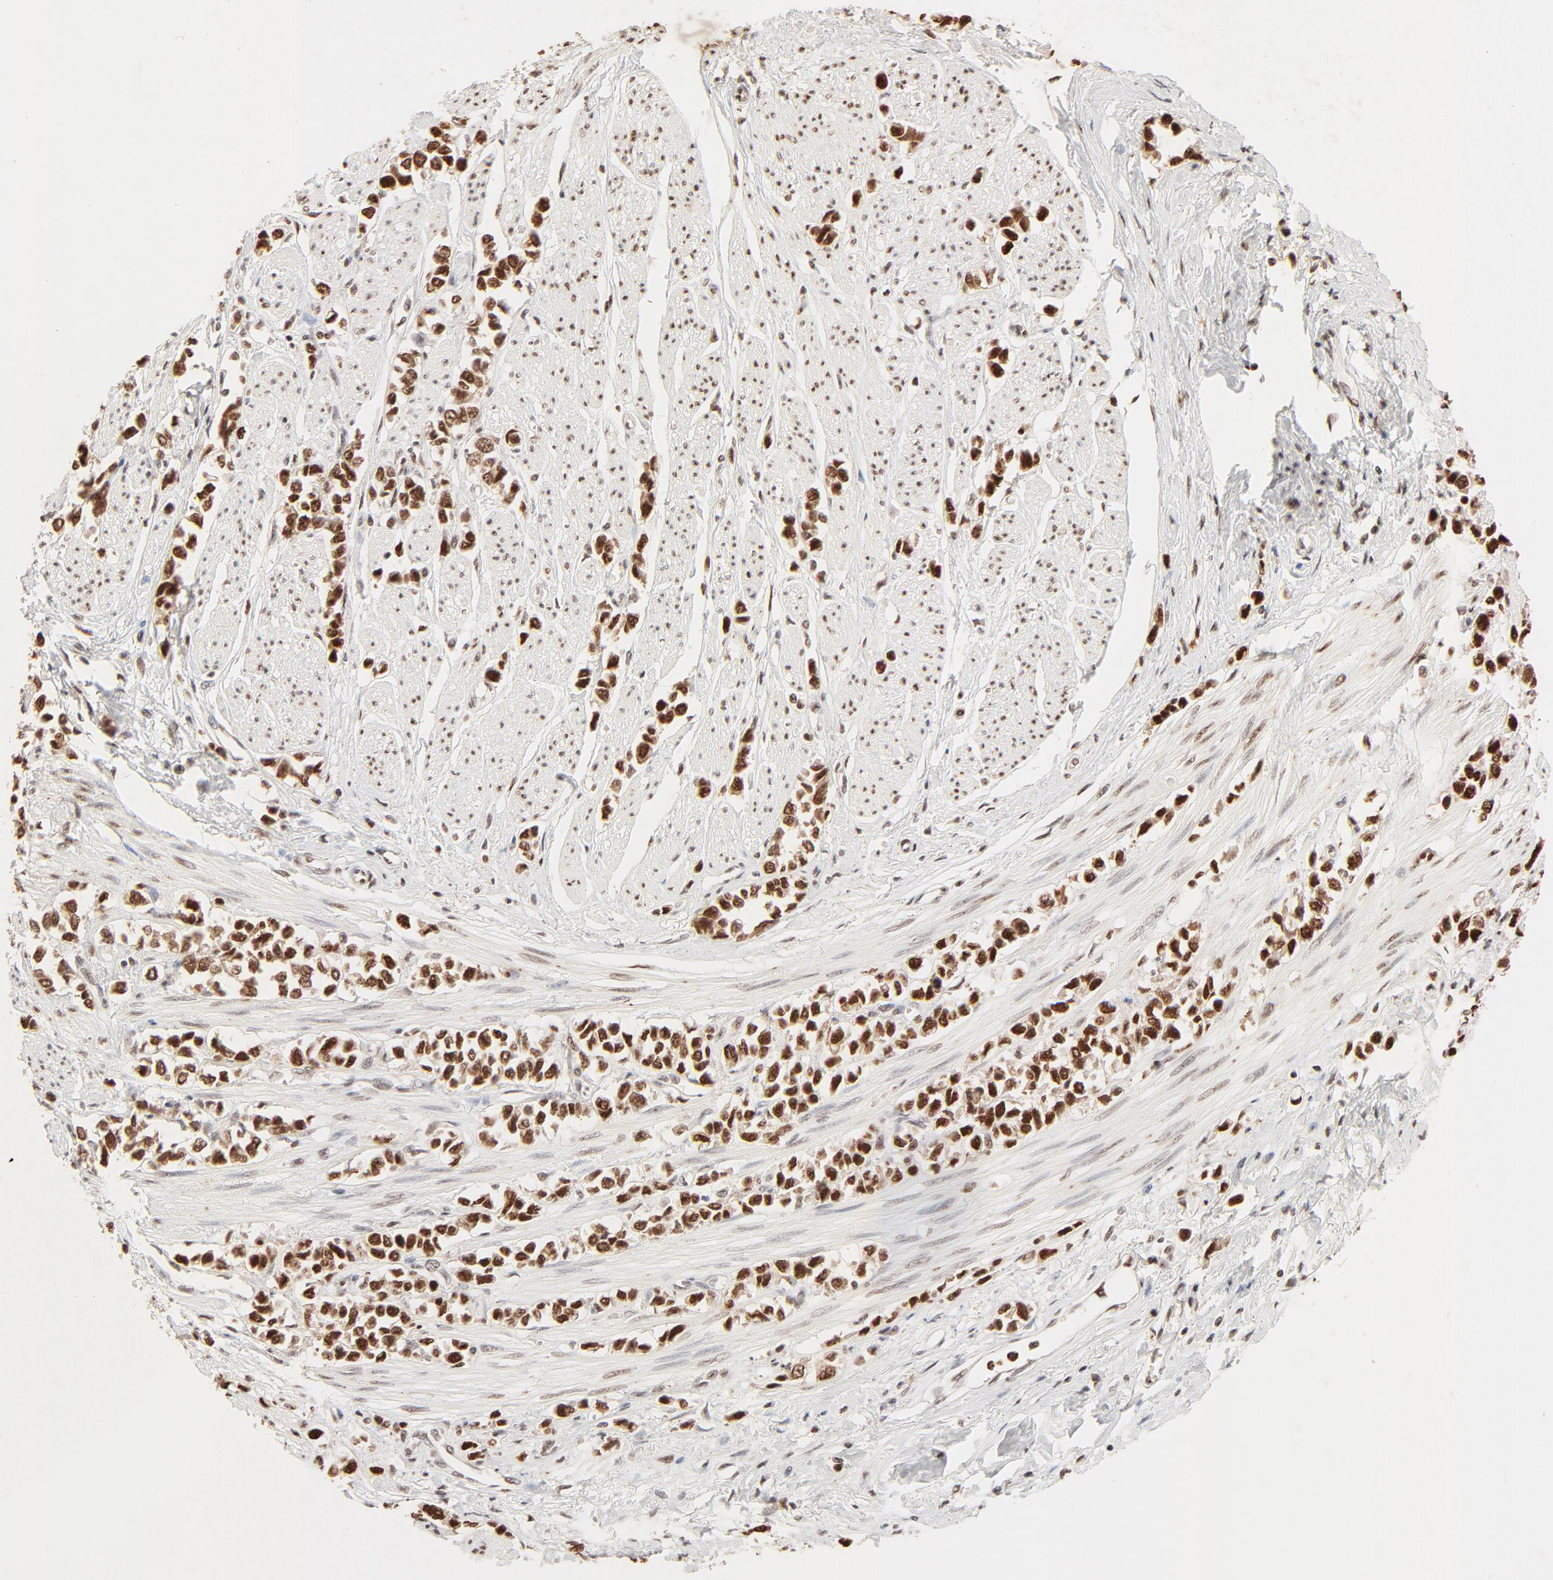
{"staining": {"intensity": "strong", "quantity": ">75%", "location": "nuclear"}, "tissue": "stomach cancer", "cell_type": "Tumor cells", "image_type": "cancer", "snomed": [{"axis": "morphology", "description": "Adenocarcinoma, NOS"}, {"axis": "topography", "description": "Stomach, upper"}], "caption": "Adenocarcinoma (stomach) stained with DAB (3,3'-diaminobenzidine) immunohistochemistry exhibits high levels of strong nuclear positivity in about >75% of tumor cells.", "gene": "FAM50A", "patient": {"sex": "male", "age": 76}}